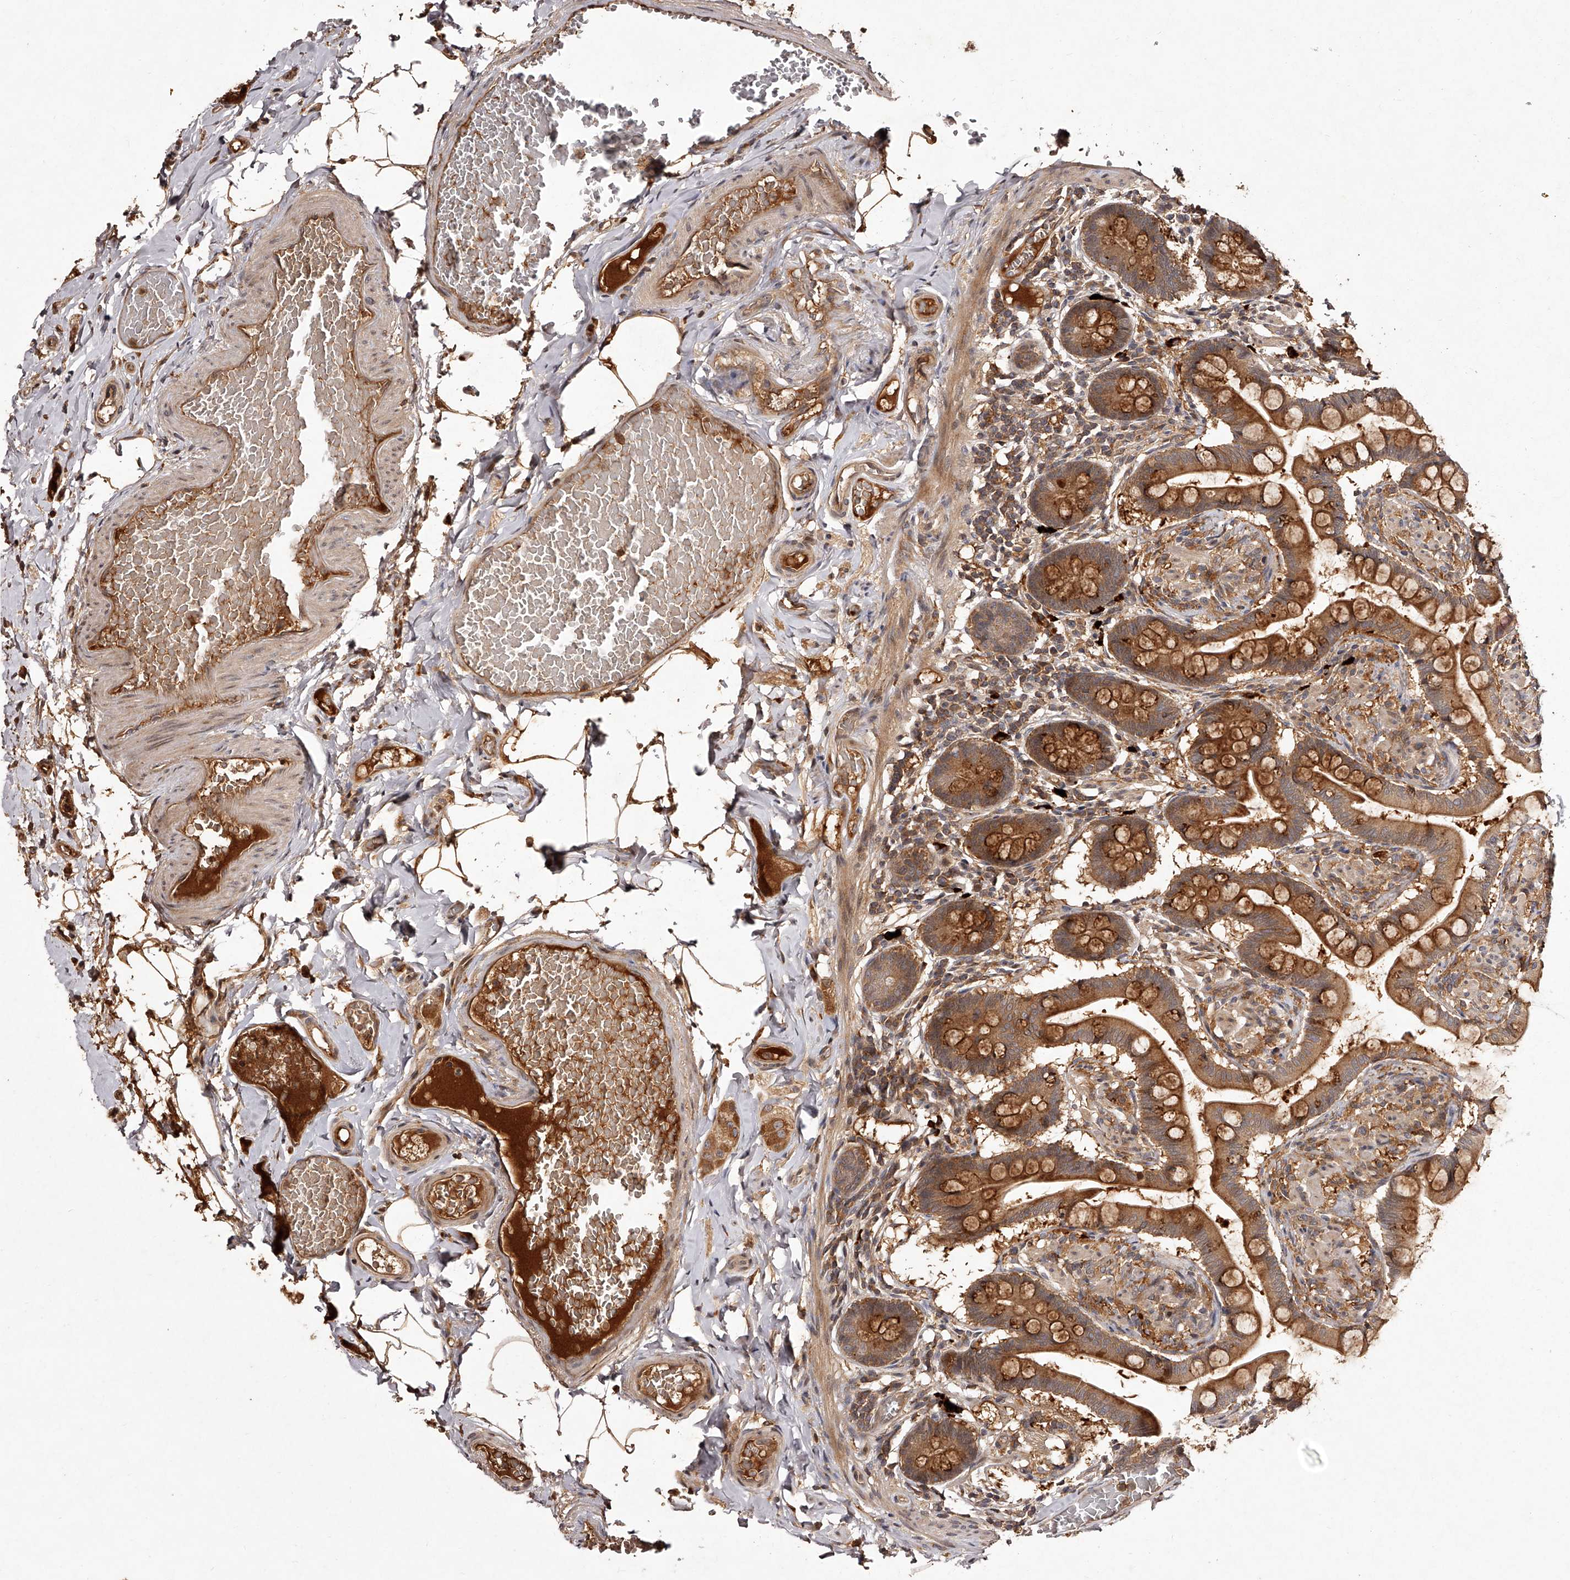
{"staining": {"intensity": "strong", "quantity": ">75%", "location": "cytoplasmic/membranous"}, "tissue": "small intestine", "cell_type": "Glandular cells", "image_type": "normal", "snomed": [{"axis": "morphology", "description": "Normal tissue, NOS"}, {"axis": "topography", "description": "Small intestine"}], "caption": "DAB (3,3'-diaminobenzidine) immunohistochemical staining of normal human small intestine demonstrates strong cytoplasmic/membranous protein staining in approximately >75% of glandular cells.", "gene": "CRYZL1", "patient": {"sex": "male", "age": 41}}